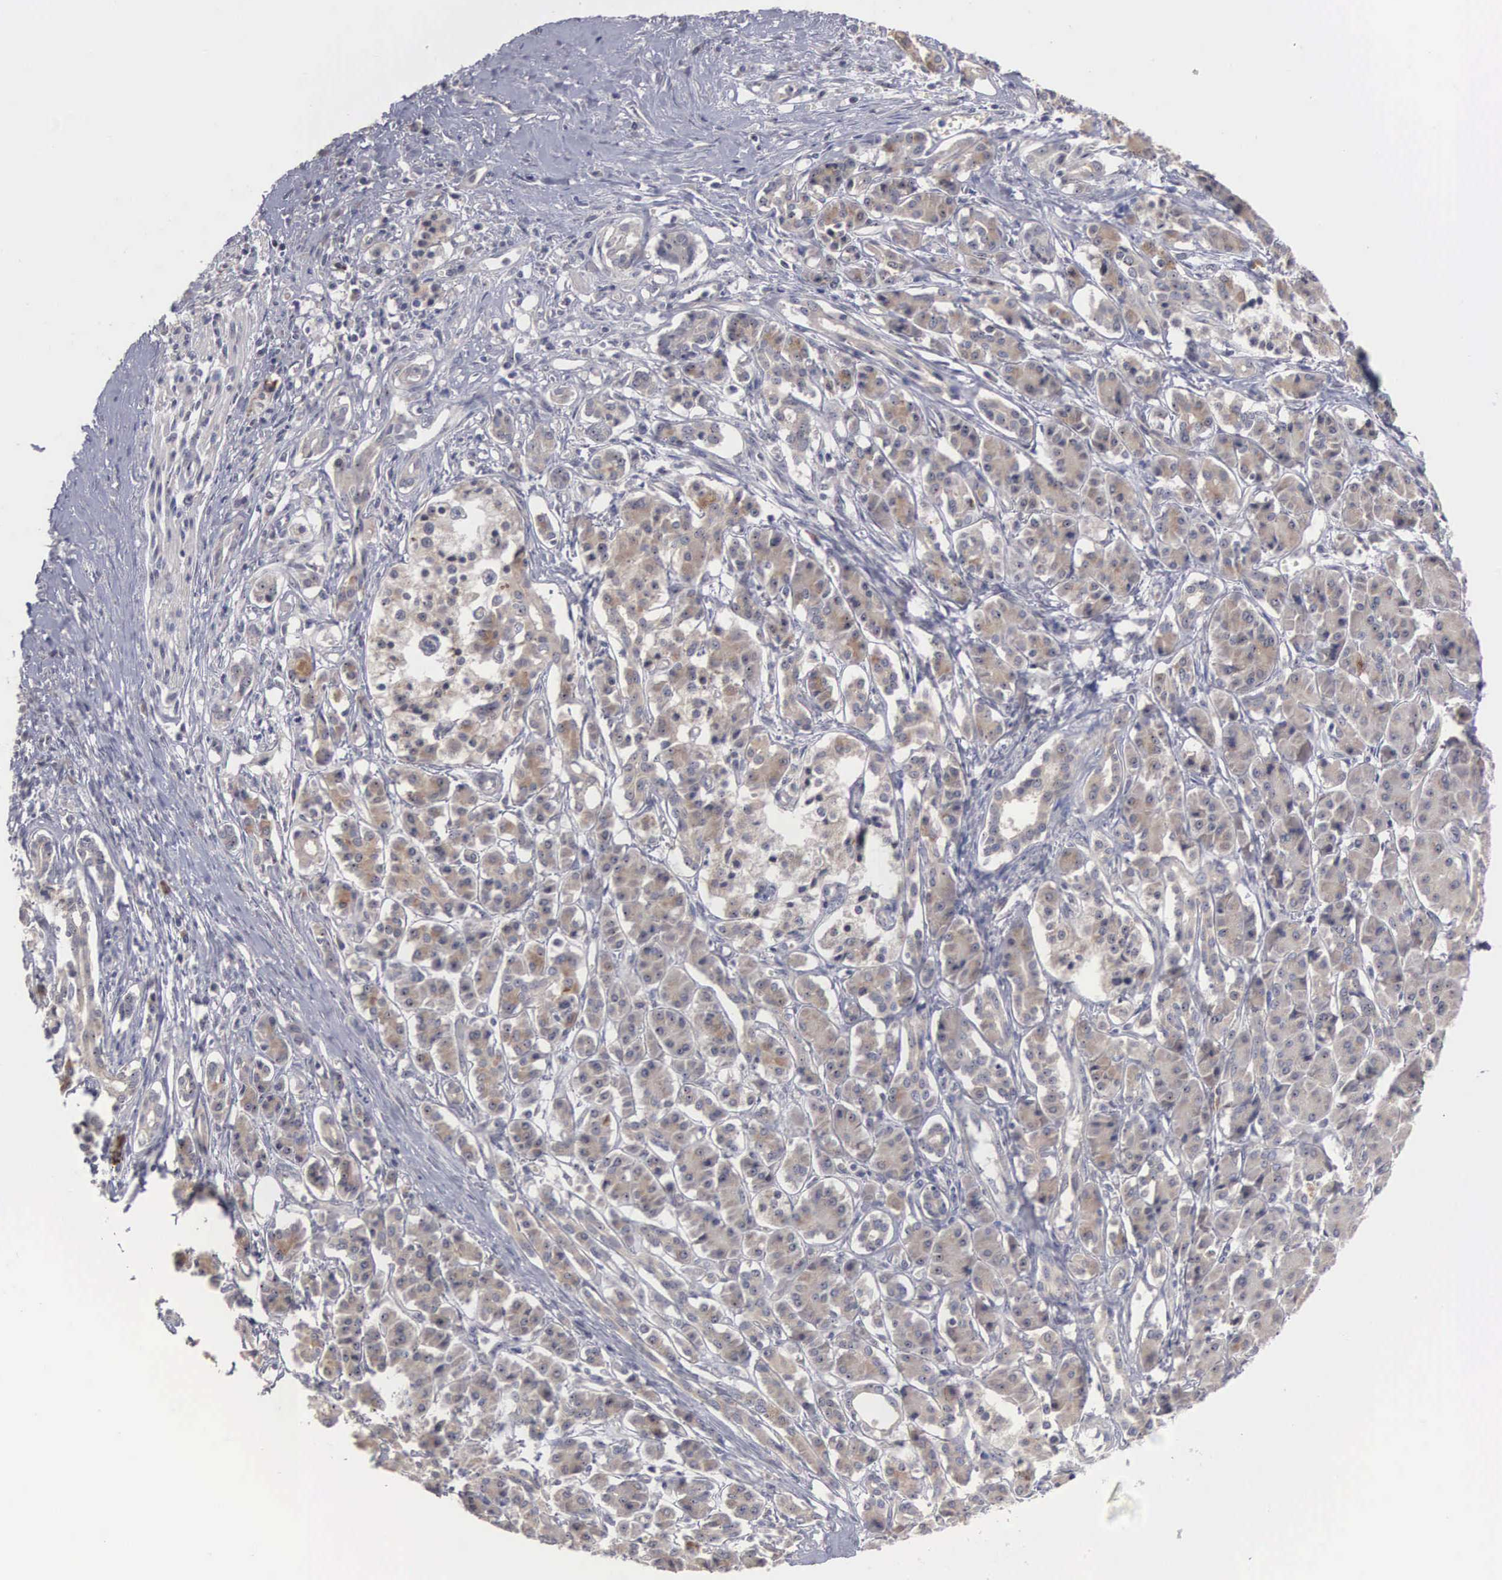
{"staining": {"intensity": "weak", "quantity": ">75%", "location": "cytoplasmic/membranous"}, "tissue": "pancreatic cancer", "cell_type": "Tumor cells", "image_type": "cancer", "snomed": [{"axis": "morphology", "description": "Adenocarcinoma, NOS"}, {"axis": "topography", "description": "Pancreas"}], "caption": "Pancreatic cancer stained with a brown dye exhibits weak cytoplasmic/membranous positive positivity in approximately >75% of tumor cells.", "gene": "AMN", "patient": {"sex": "male", "age": 59}}